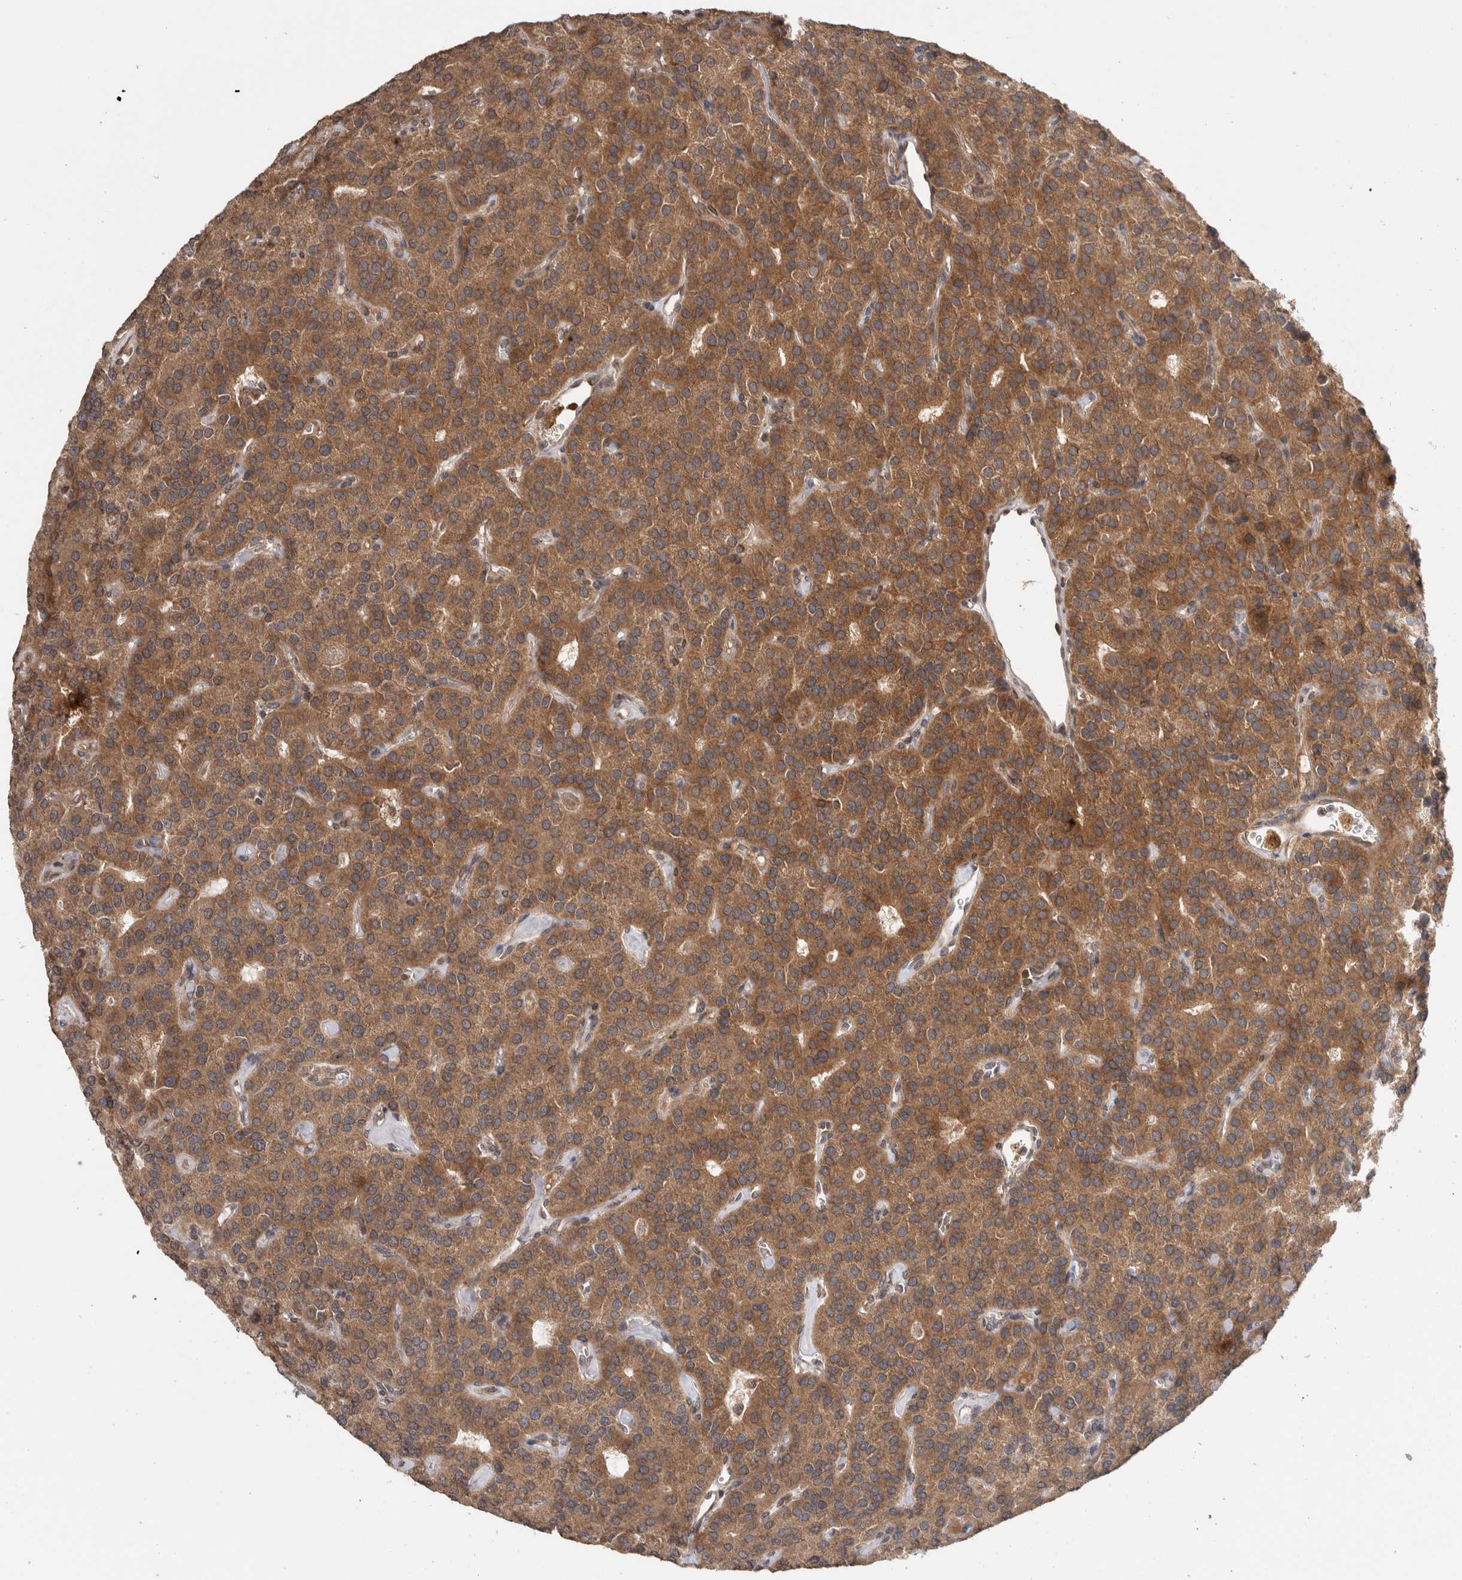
{"staining": {"intensity": "moderate", "quantity": ">75%", "location": "cytoplasmic/membranous"}, "tissue": "parathyroid gland", "cell_type": "Glandular cells", "image_type": "normal", "snomed": [{"axis": "morphology", "description": "Normal tissue, NOS"}, {"axis": "morphology", "description": "Adenoma, NOS"}, {"axis": "topography", "description": "Parathyroid gland"}], "caption": "Parathyroid gland stained for a protein (brown) reveals moderate cytoplasmic/membranous positive expression in about >75% of glandular cells.", "gene": "HMOX2", "patient": {"sex": "female", "age": 86}}